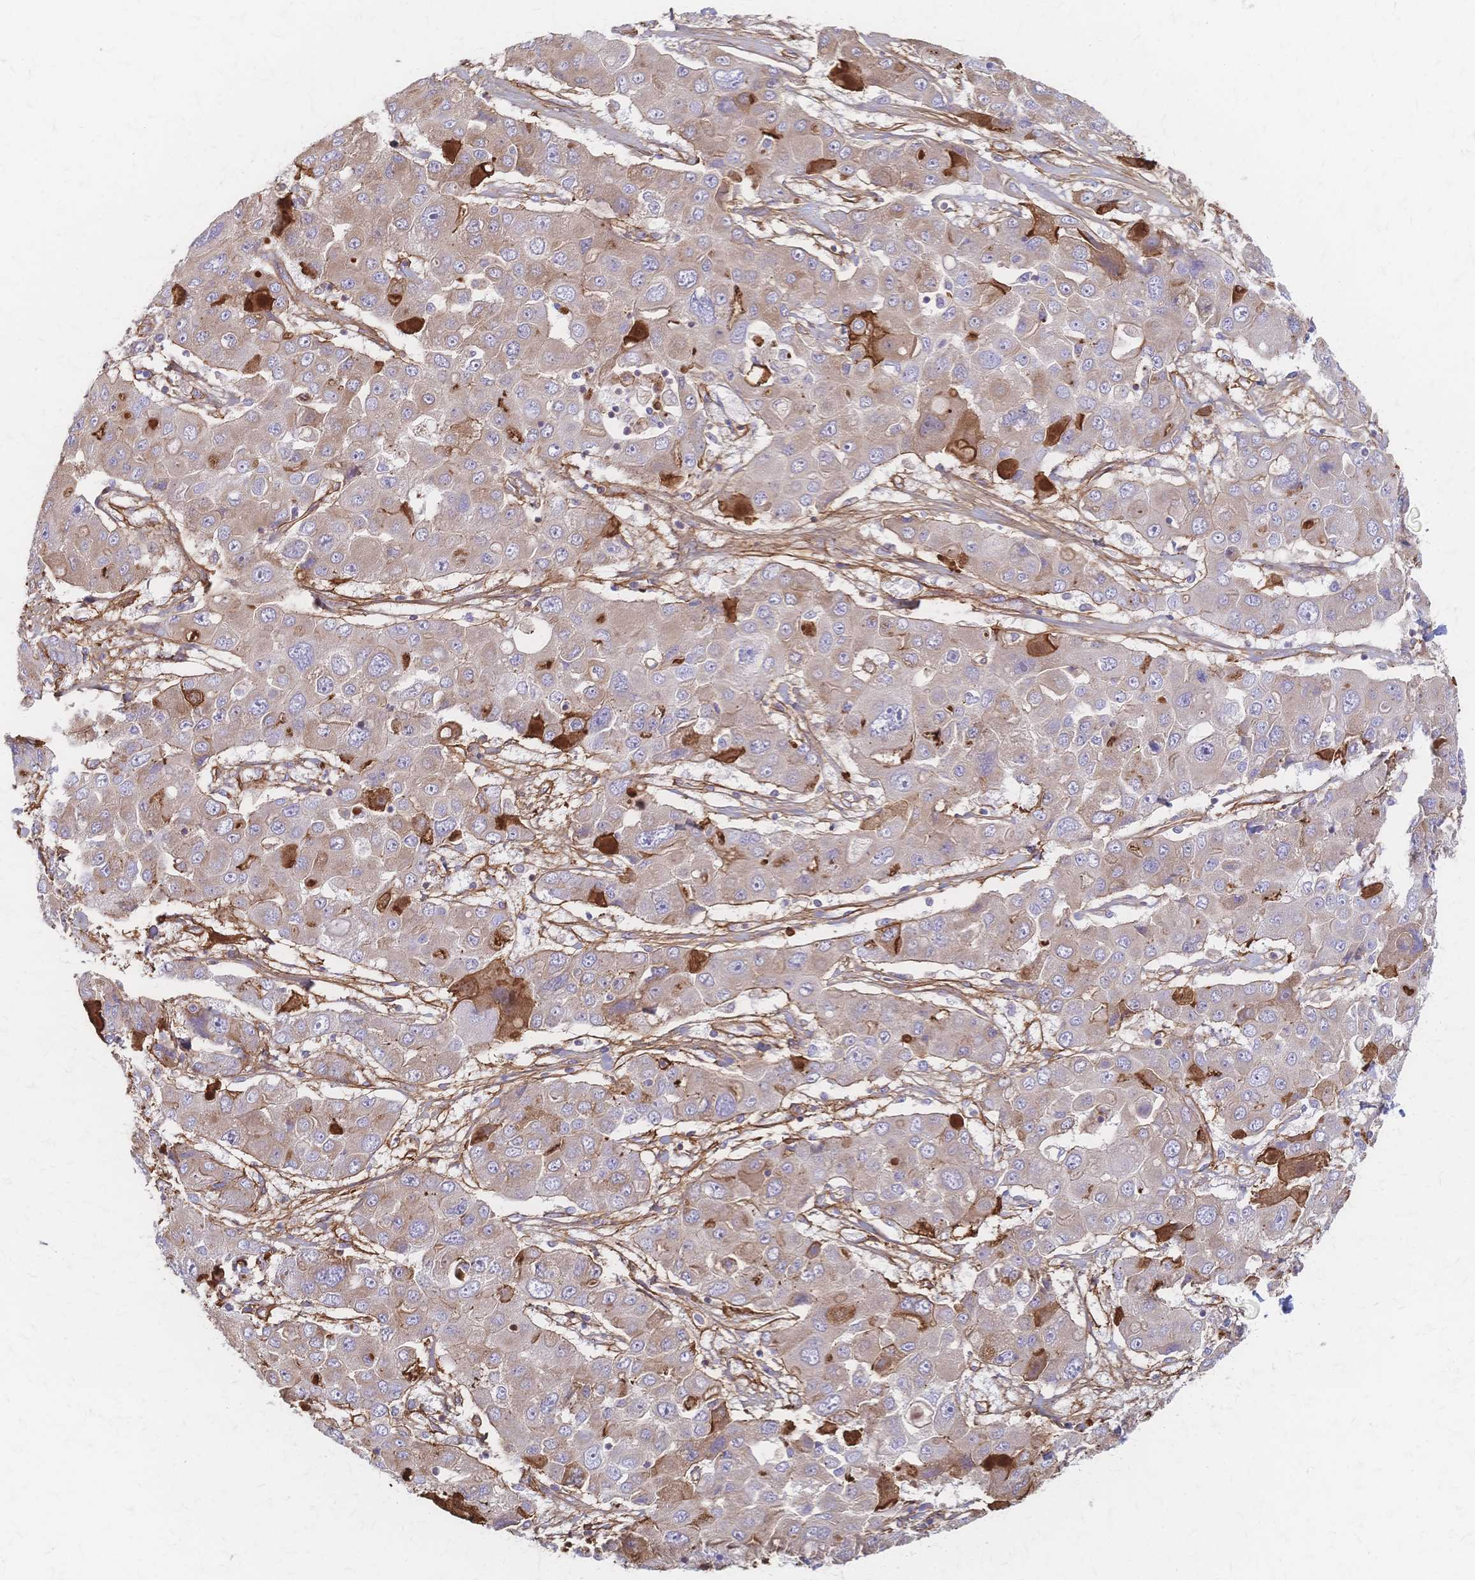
{"staining": {"intensity": "weak", "quantity": "<25%", "location": "cytoplasmic/membranous"}, "tissue": "liver cancer", "cell_type": "Tumor cells", "image_type": "cancer", "snomed": [{"axis": "morphology", "description": "Cholangiocarcinoma"}, {"axis": "topography", "description": "Liver"}], "caption": "Immunohistochemistry micrograph of neoplastic tissue: cholangiocarcinoma (liver) stained with DAB shows no significant protein expression in tumor cells.", "gene": "CYB5A", "patient": {"sex": "male", "age": 67}}